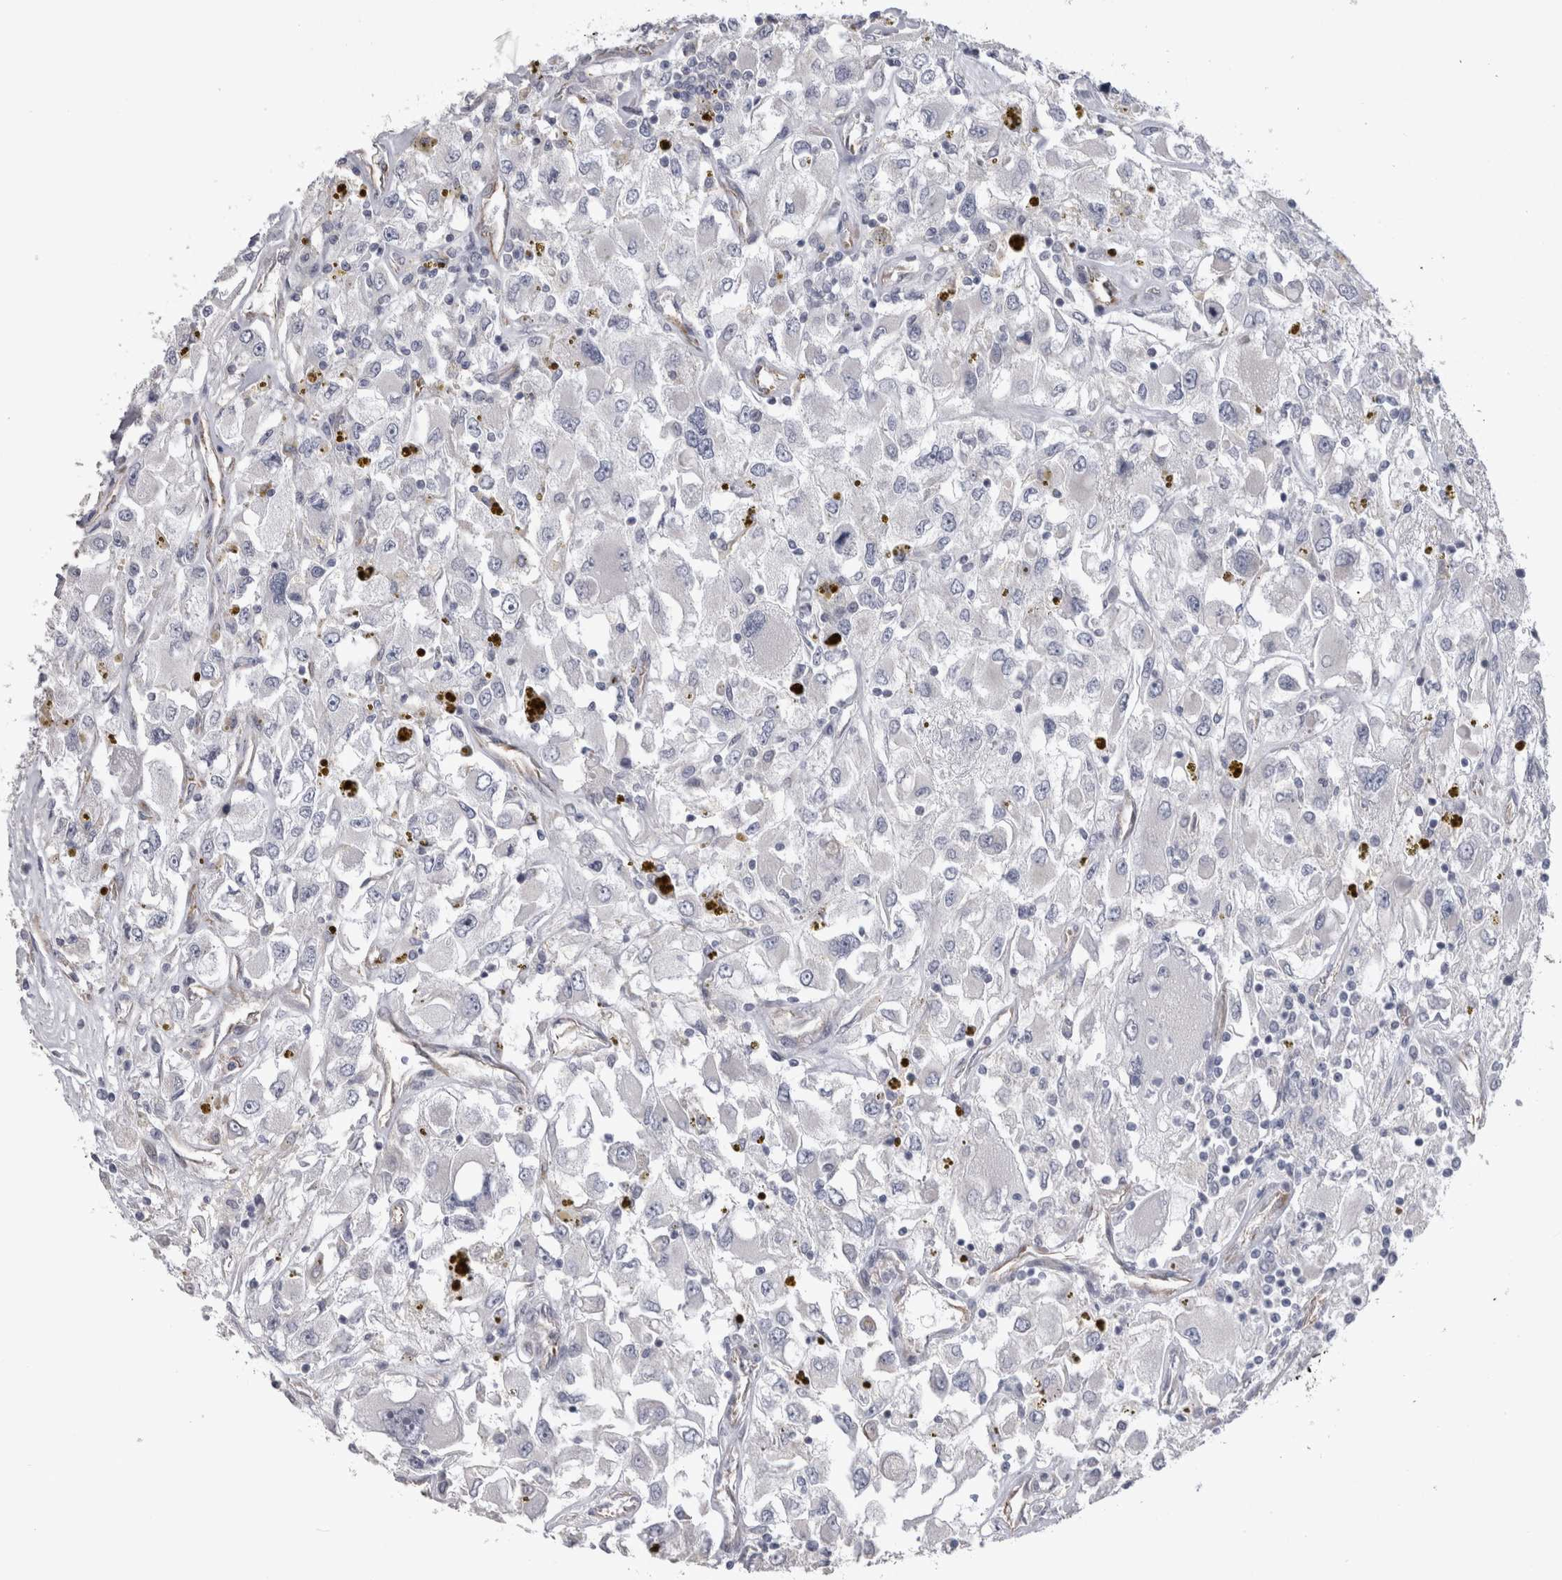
{"staining": {"intensity": "negative", "quantity": "none", "location": "none"}, "tissue": "renal cancer", "cell_type": "Tumor cells", "image_type": "cancer", "snomed": [{"axis": "morphology", "description": "Adenocarcinoma, NOS"}, {"axis": "topography", "description": "Kidney"}], "caption": "Immunohistochemistry (IHC) of human adenocarcinoma (renal) displays no positivity in tumor cells. (DAB (3,3'-diaminobenzidine) immunohistochemistry visualized using brightfield microscopy, high magnification).", "gene": "ACOT7", "patient": {"sex": "female", "age": 52}}